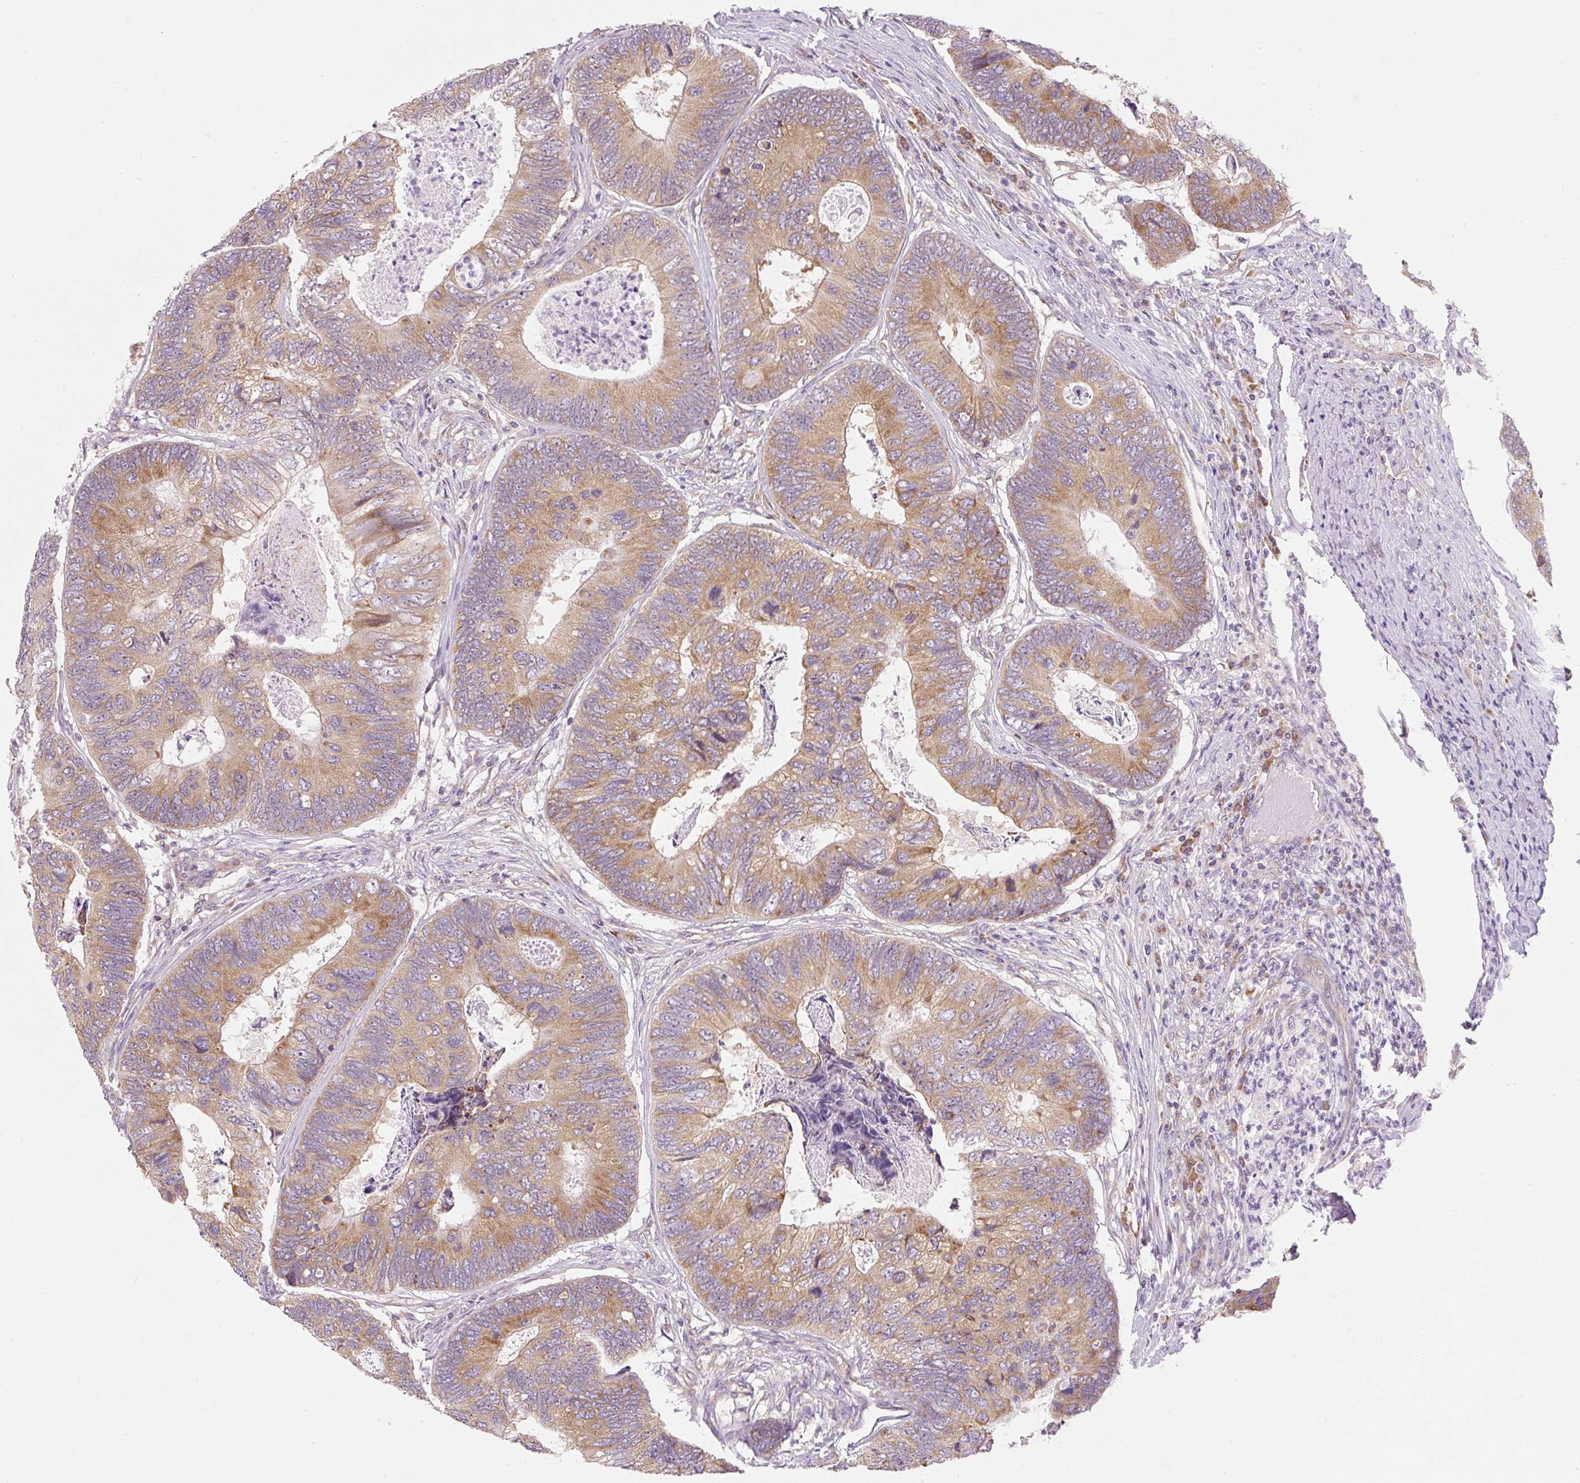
{"staining": {"intensity": "moderate", "quantity": ">75%", "location": "cytoplasmic/membranous"}, "tissue": "colorectal cancer", "cell_type": "Tumor cells", "image_type": "cancer", "snomed": [{"axis": "morphology", "description": "Adenocarcinoma, NOS"}, {"axis": "topography", "description": "Colon"}], "caption": "This micrograph shows IHC staining of colorectal cancer (adenocarcinoma), with medium moderate cytoplasmic/membranous staining in about >75% of tumor cells.", "gene": "RPL18A", "patient": {"sex": "female", "age": 67}}